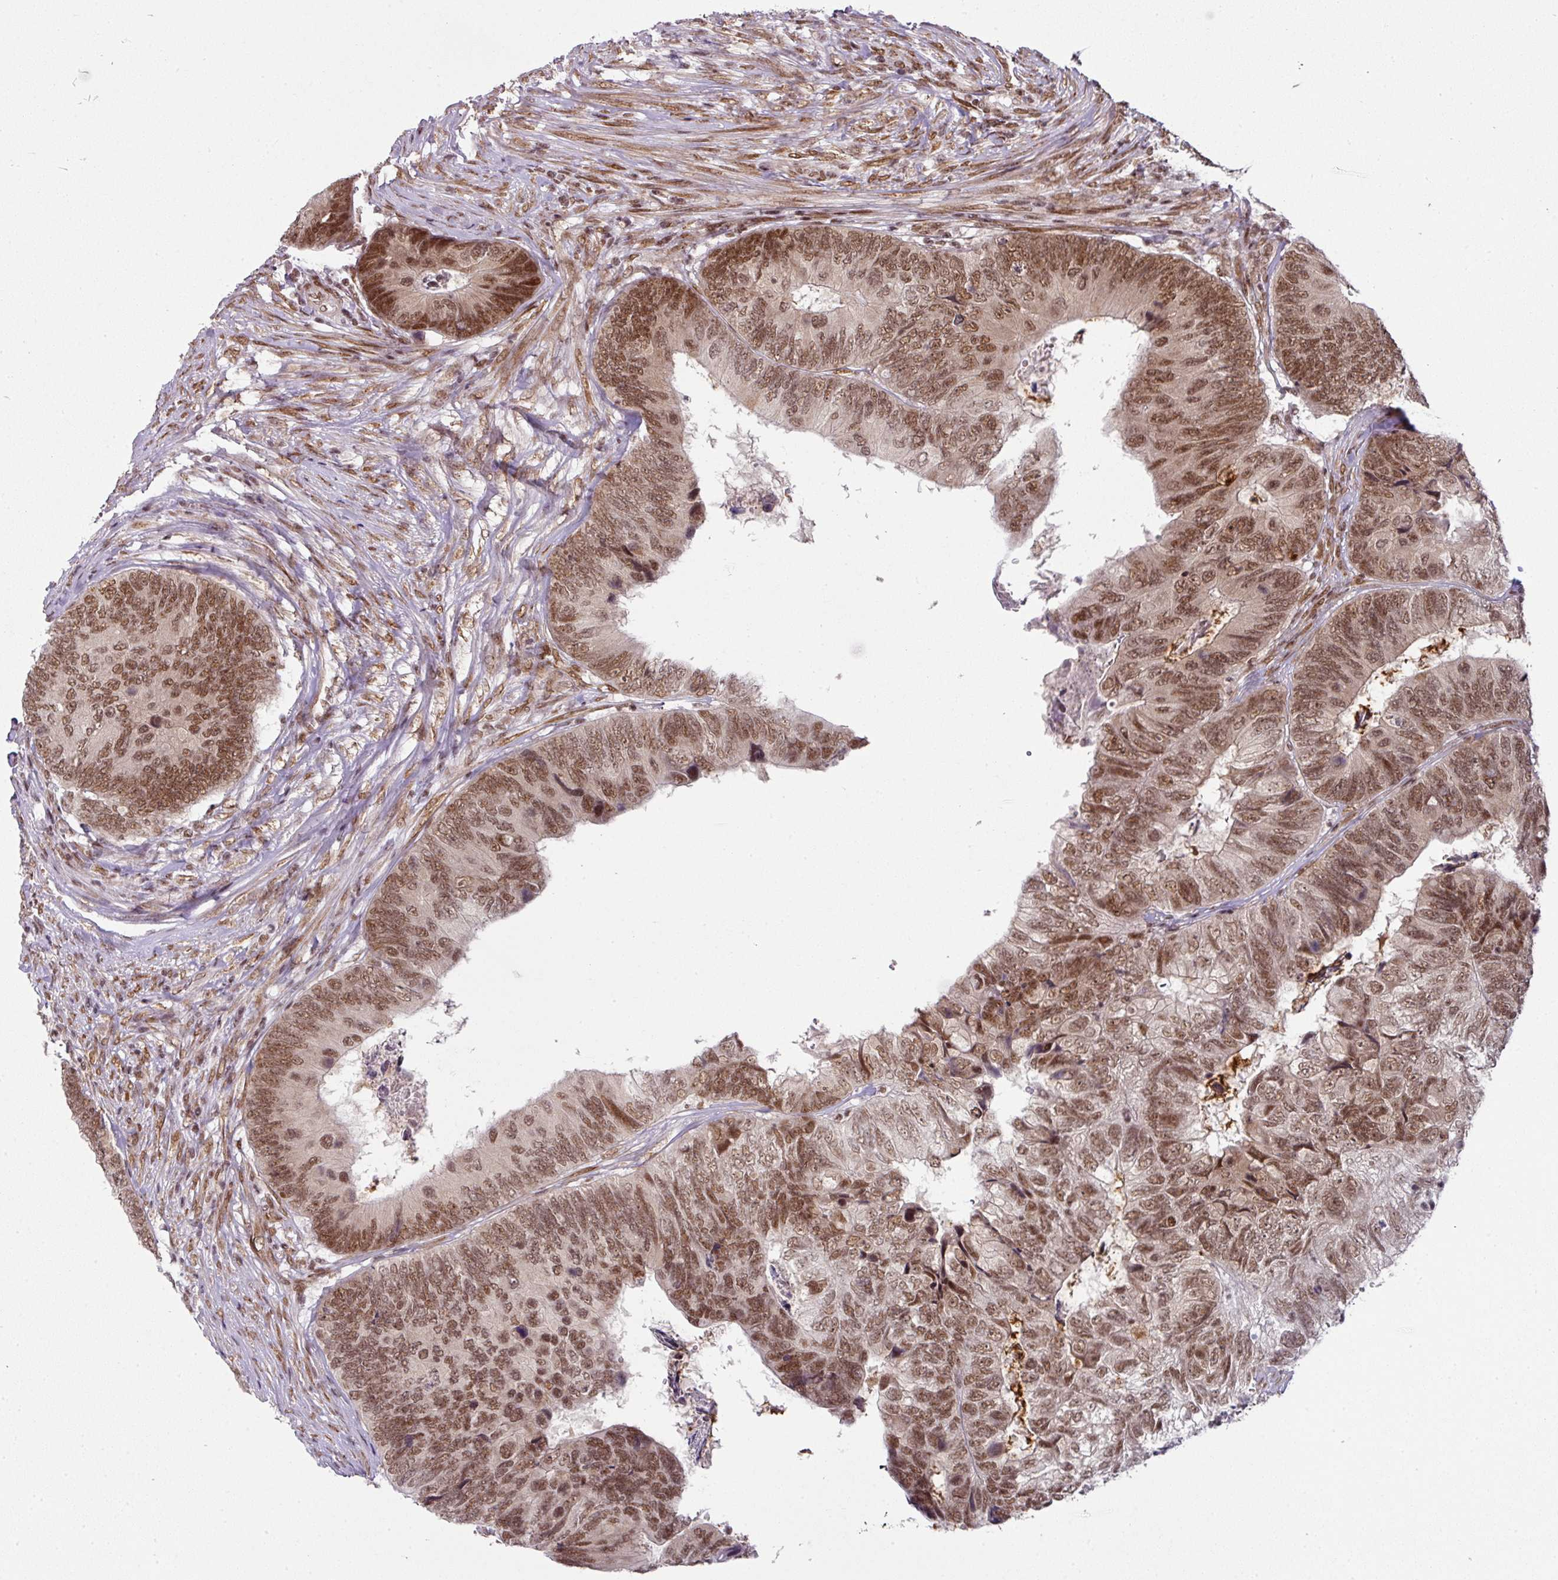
{"staining": {"intensity": "moderate", "quantity": ">75%", "location": "nuclear"}, "tissue": "colorectal cancer", "cell_type": "Tumor cells", "image_type": "cancer", "snomed": [{"axis": "morphology", "description": "Adenocarcinoma, NOS"}, {"axis": "topography", "description": "Colon"}], "caption": "Approximately >75% of tumor cells in human colorectal cancer demonstrate moderate nuclear protein expression as visualized by brown immunohistochemical staining.", "gene": "NFYA", "patient": {"sex": "female", "age": 67}}